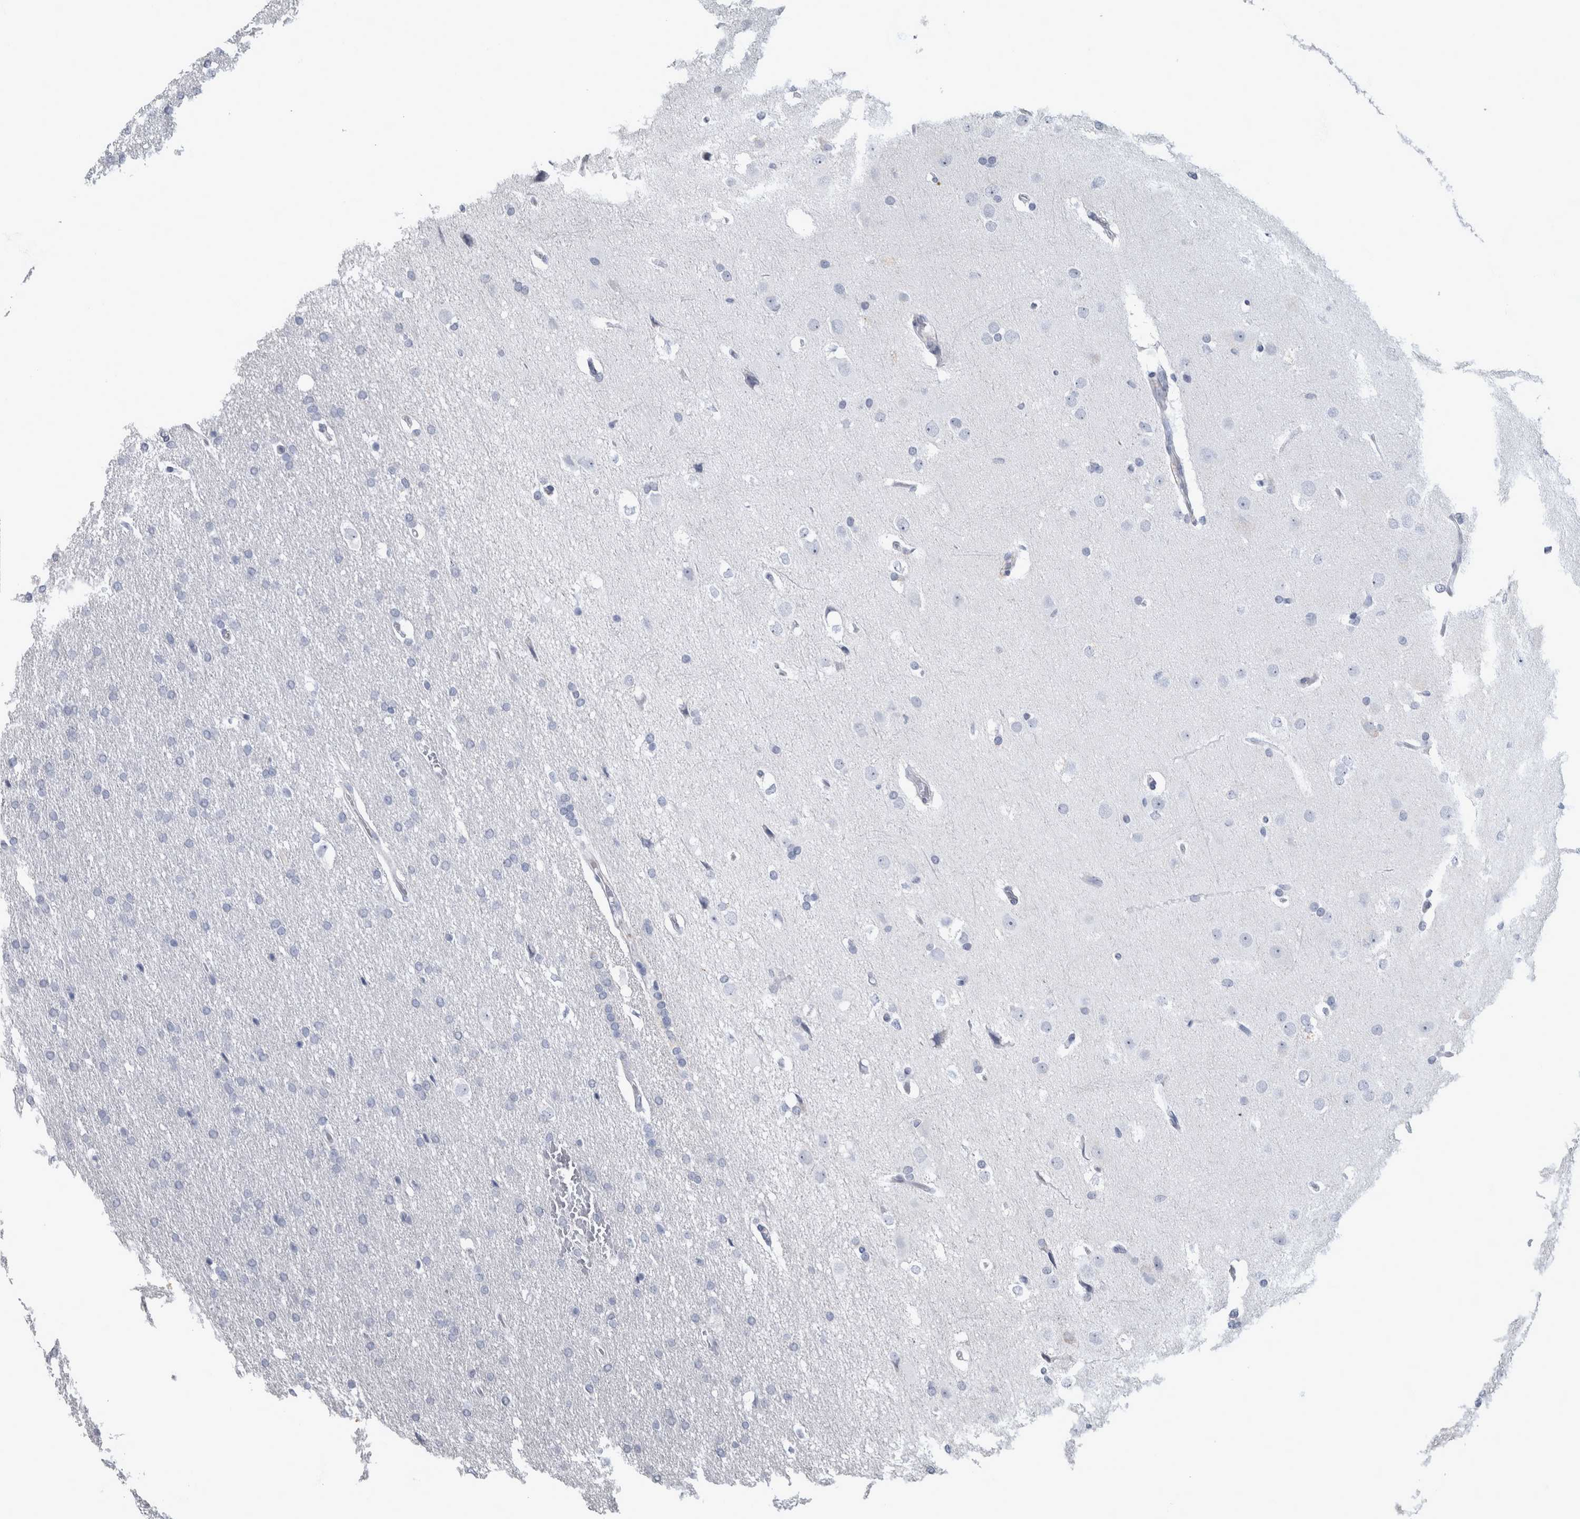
{"staining": {"intensity": "negative", "quantity": "none", "location": "none"}, "tissue": "glioma", "cell_type": "Tumor cells", "image_type": "cancer", "snomed": [{"axis": "morphology", "description": "Glioma, malignant, Low grade"}, {"axis": "topography", "description": "Brain"}], "caption": "Immunohistochemistry (IHC) micrograph of glioma stained for a protein (brown), which shows no positivity in tumor cells. Brightfield microscopy of IHC stained with DAB (brown) and hematoxylin (blue), captured at high magnification.", "gene": "DSG2", "patient": {"sex": "female", "age": 37}}